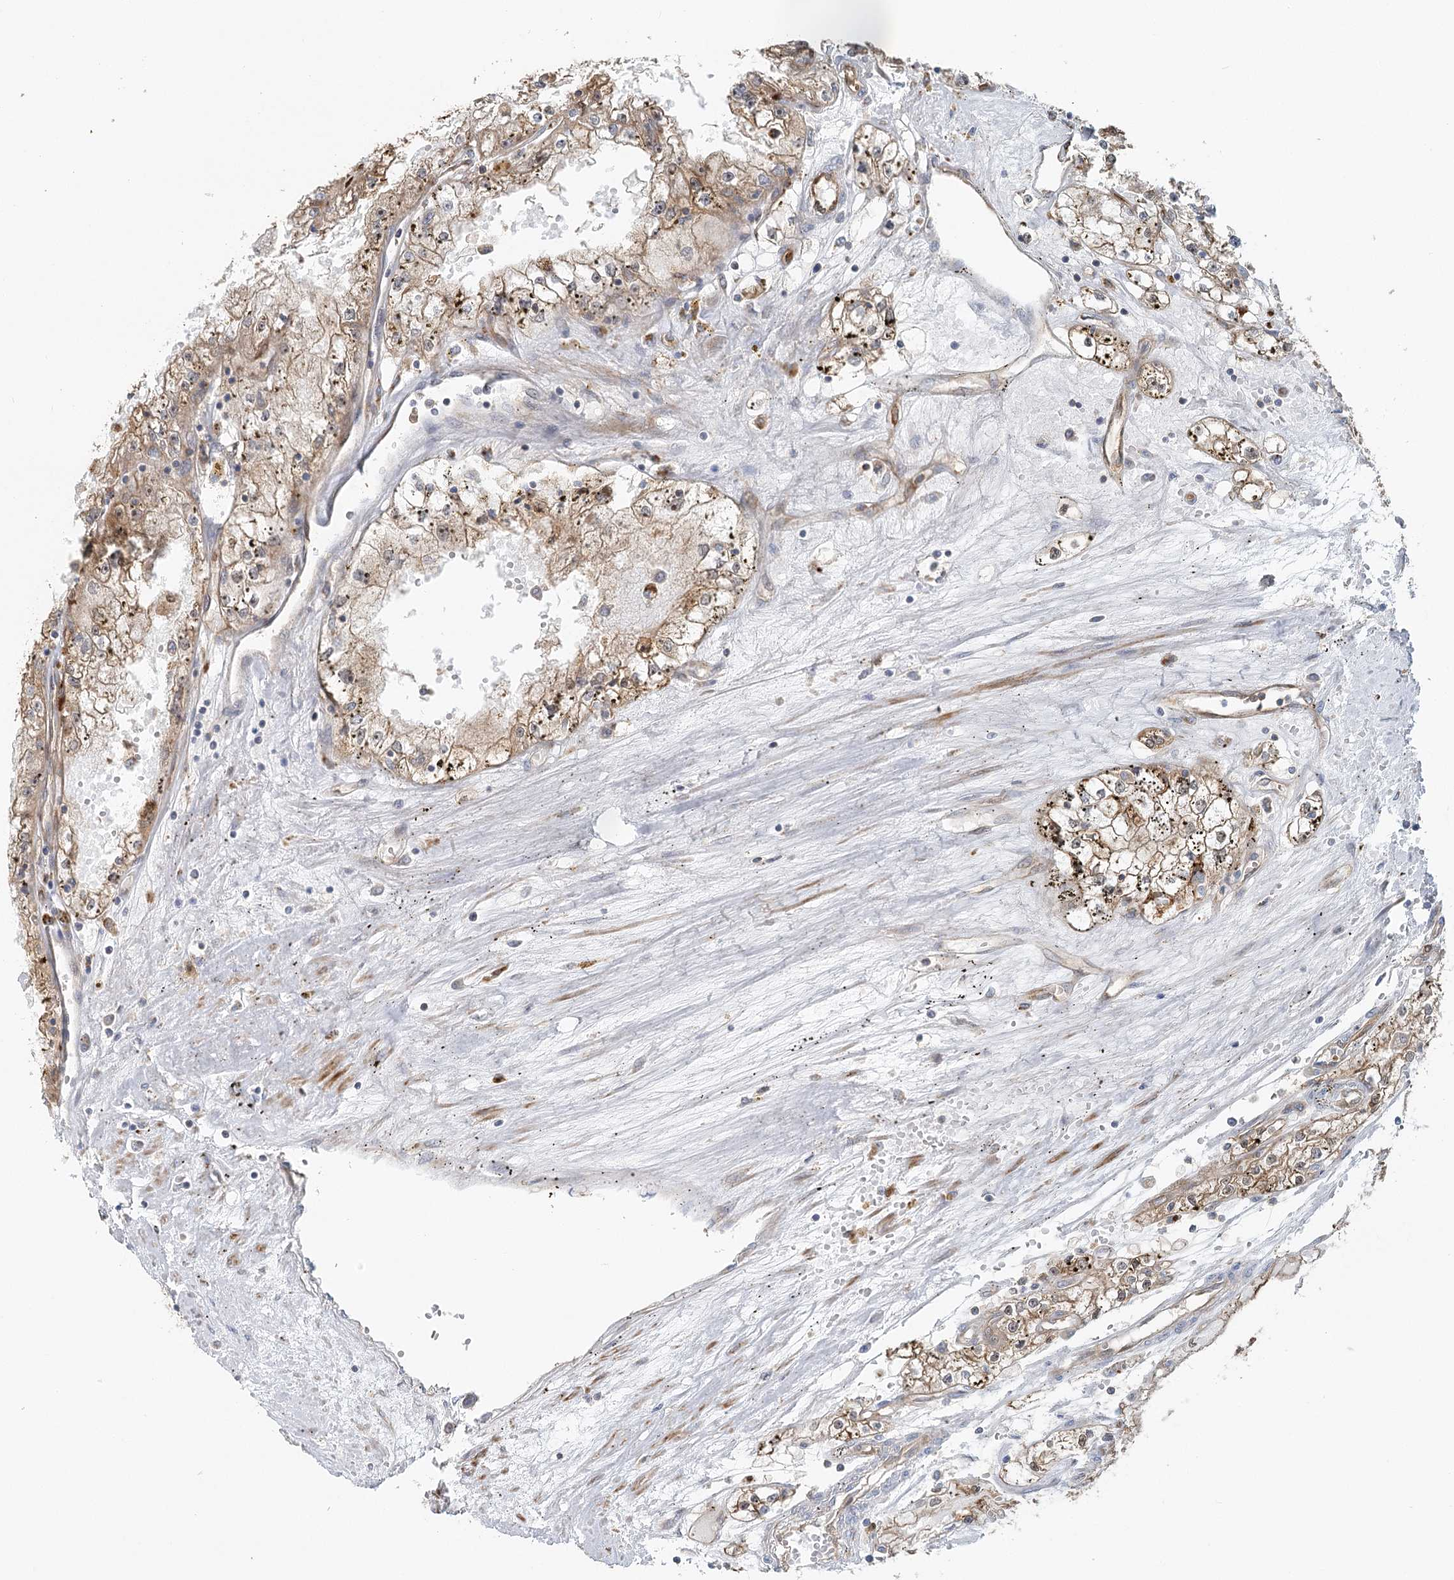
{"staining": {"intensity": "moderate", "quantity": ">75%", "location": "cytoplasmic/membranous"}, "tissue": "renal cancer", "cell_type": "Tumor cells", "image_type": "cancer", "snomed": [{"axis": "morphology", "description": "Adenocarcinoma, NOS"}, {"axis": "topography", "description": "Kidney"}], "caption": "Immunohistochemistry (IHC) histopathology image of neoplastic tissue: human renal adenocarcinoma stained using IHC demonstrates medium levels of moderate protein expression localized specifically in the cytoplasmic/membranous of tumor cells, appearing as a cytoplasmic/membranous brown color.", "gene": "GBE1", "patient": {"sex": "male", "age": 56}}